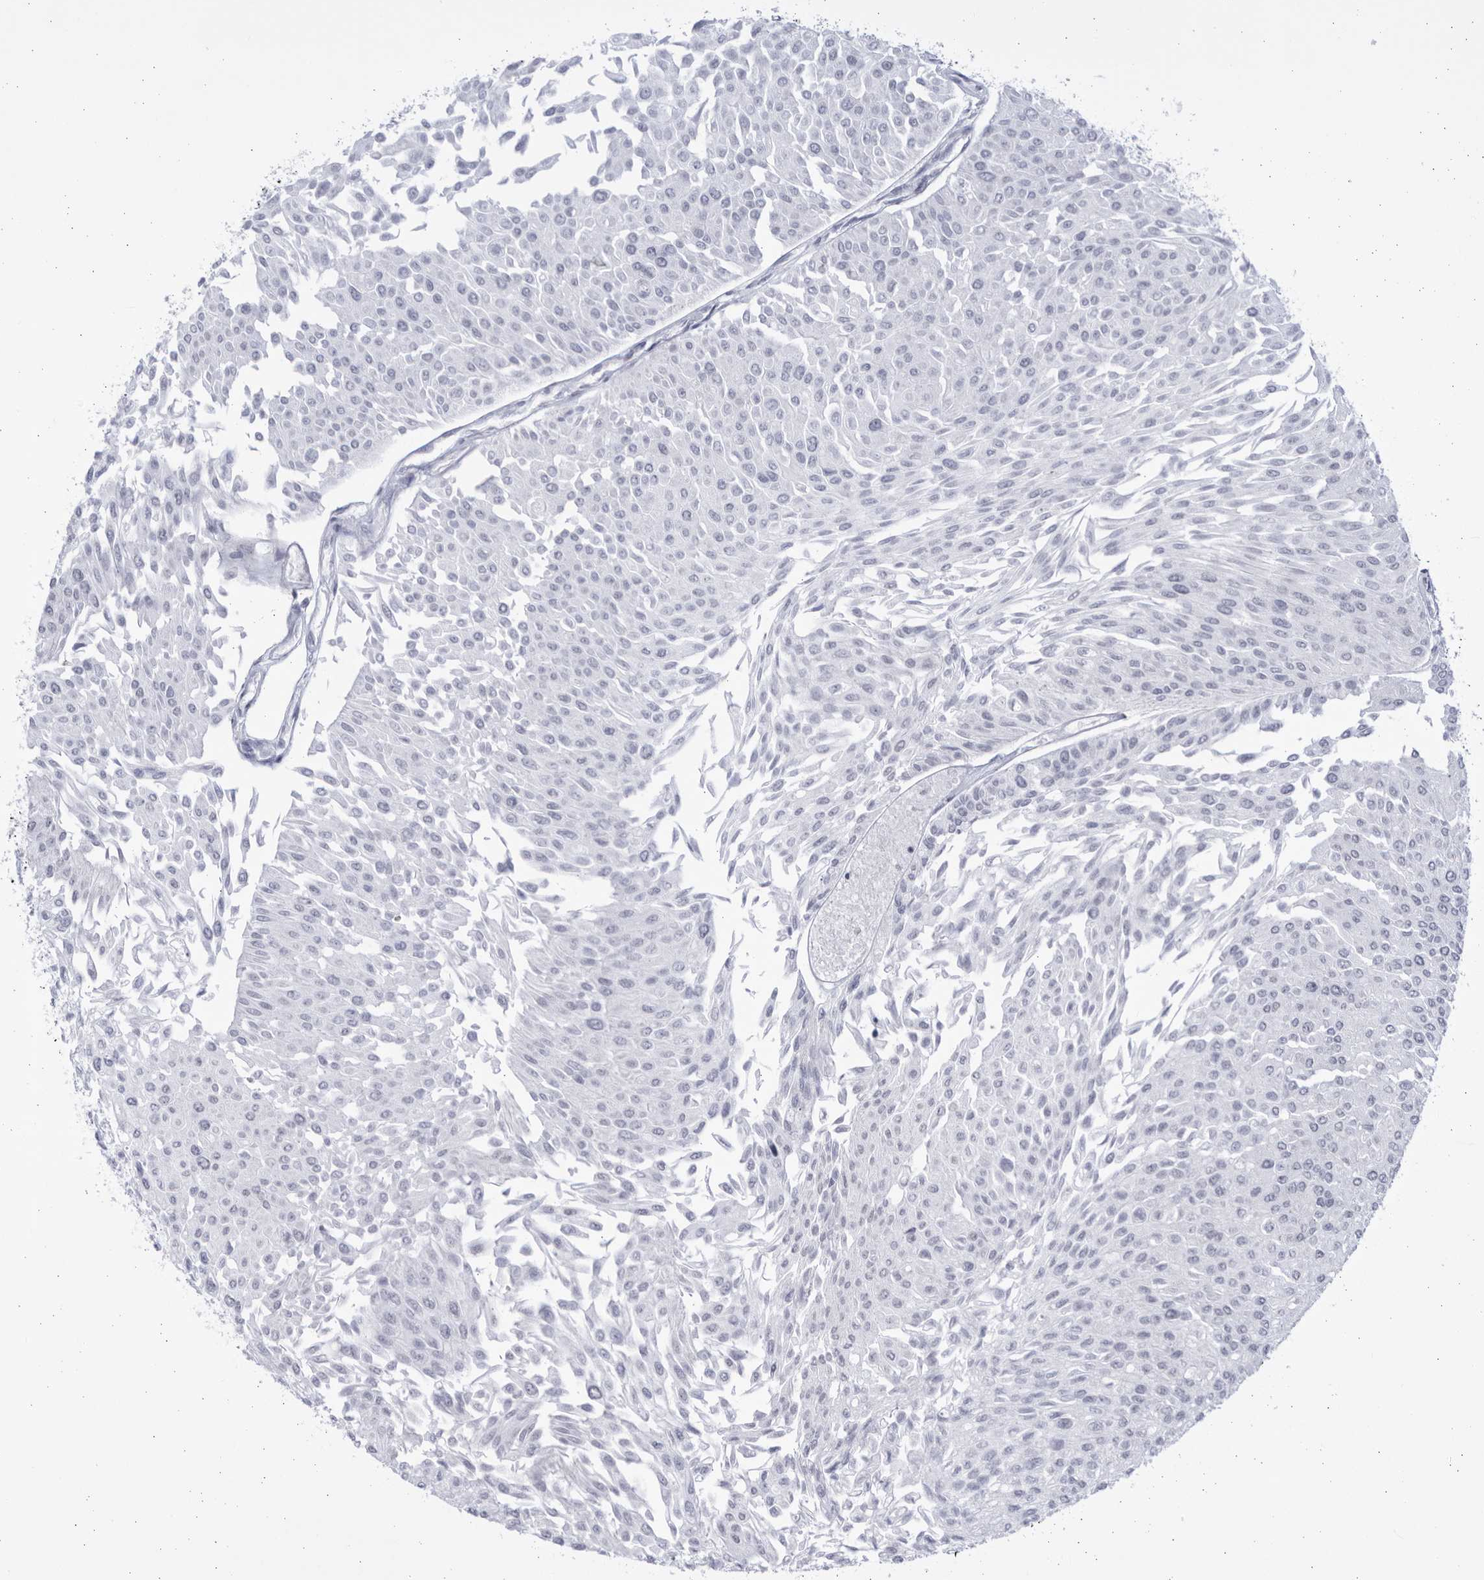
{"staining": {"intensity": "negative", "quantity": "none", "location": "none"}, "tissue": "urothelial cancer", "cell_type": "Tumor cells", "image_type": "cancer", "snomed": [{"axis": "morphology", "description": "Urothelial carcinoma, Low grade"}, {"axis": "topography", "description": "Urinary bladder"}], "caption": "An immunohistochemistry micrograph of urothelial cancer is shown. There is no staining in tumor cells of urothelial cancer. The staining is performed using DAB brown chromogen with nuclei counter-stained in using hematoxylin.", "gene": "CCDC181", "patient": {"sex": "male", "age": 67}}